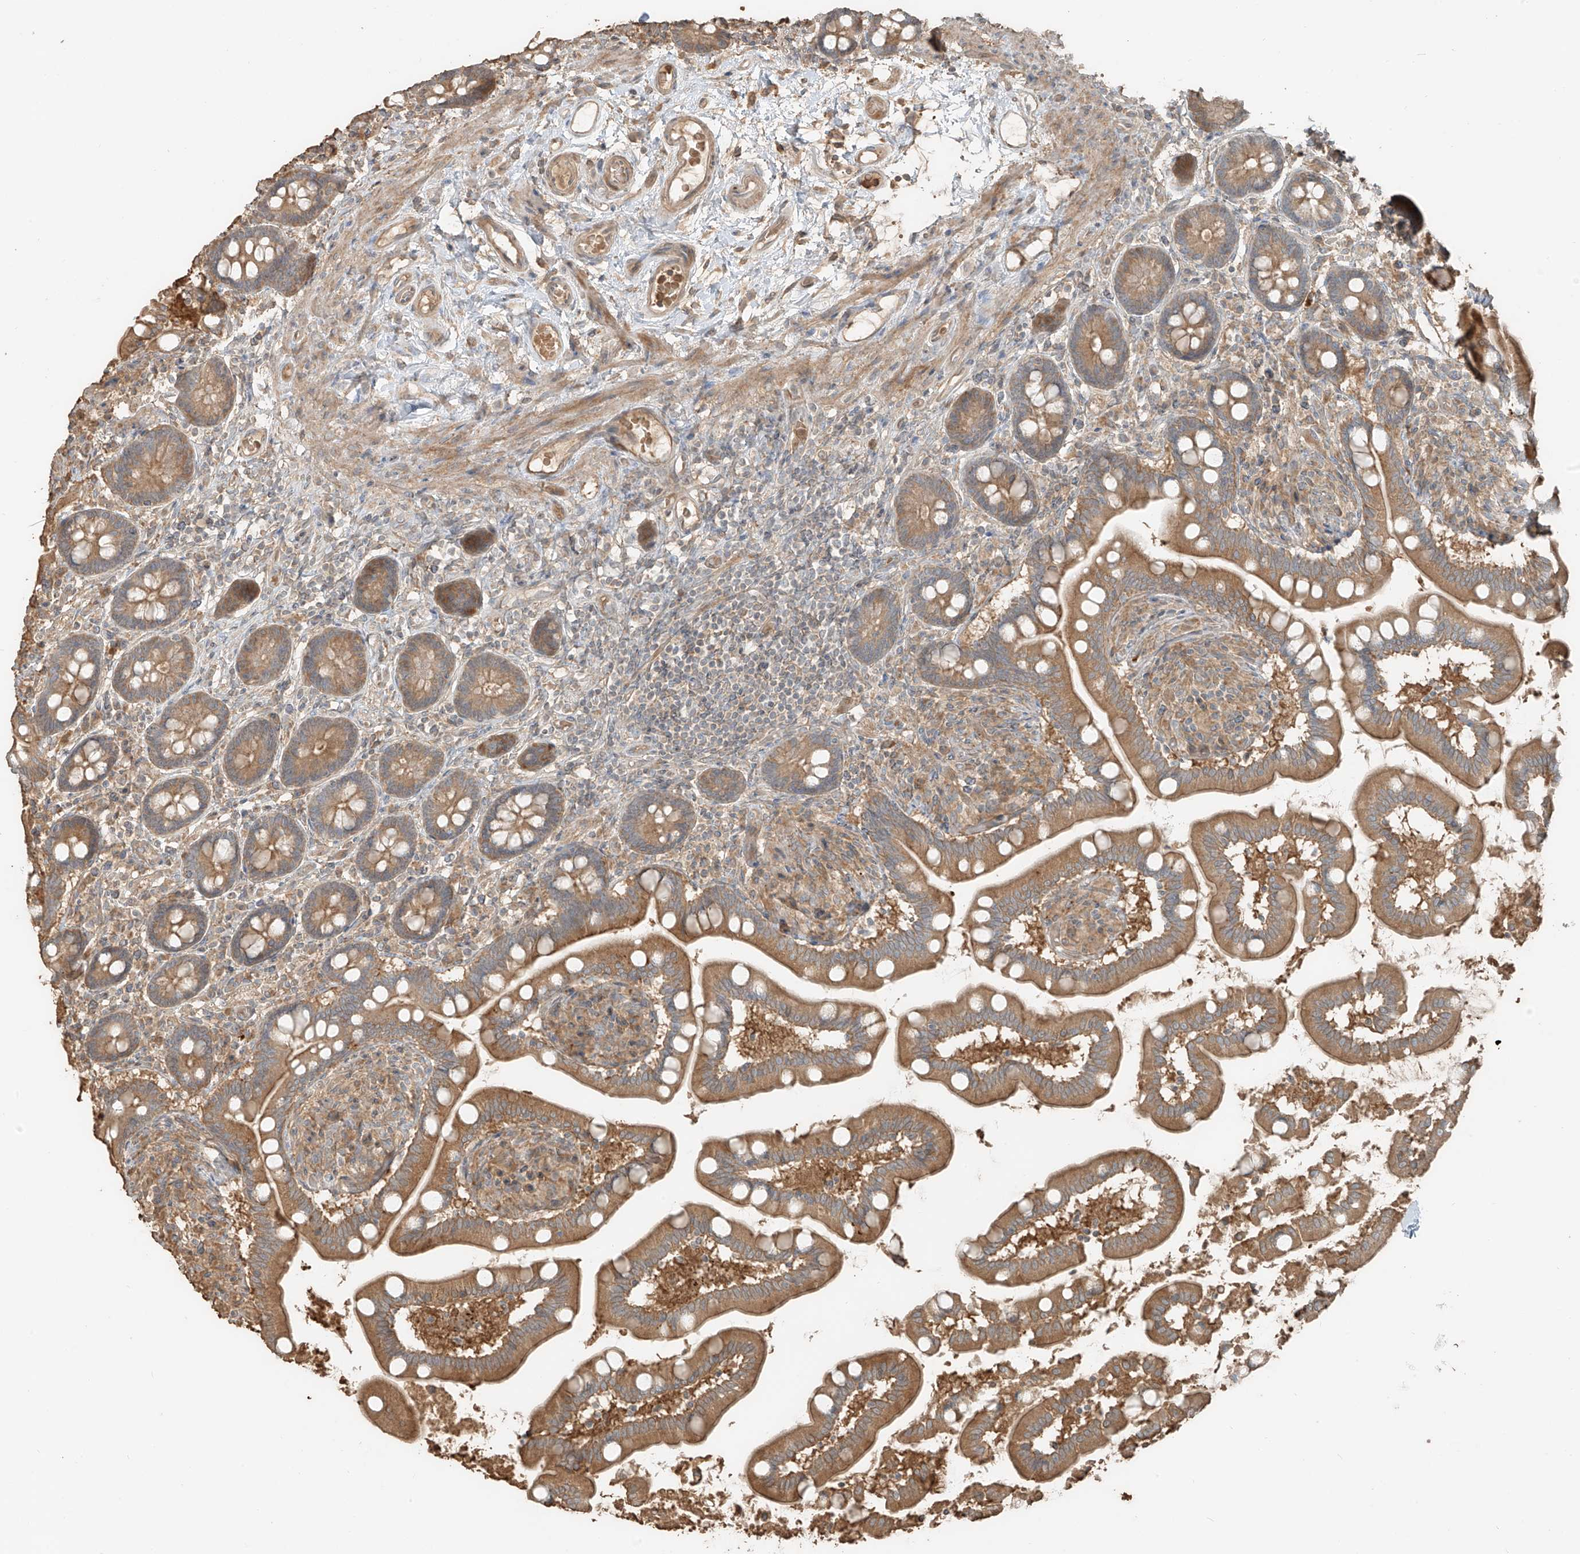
{"staining": {"intensity": "moderate", "quantity": ">75%", "location": "cytoplasmic/membranous"}, "tissue": "small intestine", "cell_type": "Glandular cells", "image_type": "normal", "snomed": [{"axis": "morphology", "description": "Normal tissue, NOS"}, {"axis": "topography", "description": "Small intestine"}], "caption": "IHC photomicrograph of unremarkable small intestine stained for a protein (brown), which exhibits medium levels of moderate cytoplasmic/membranous staining in approximately >75% of glandular cells.", "gene": "RFTN2", "patient": {"sex": "female", "age": 64}}